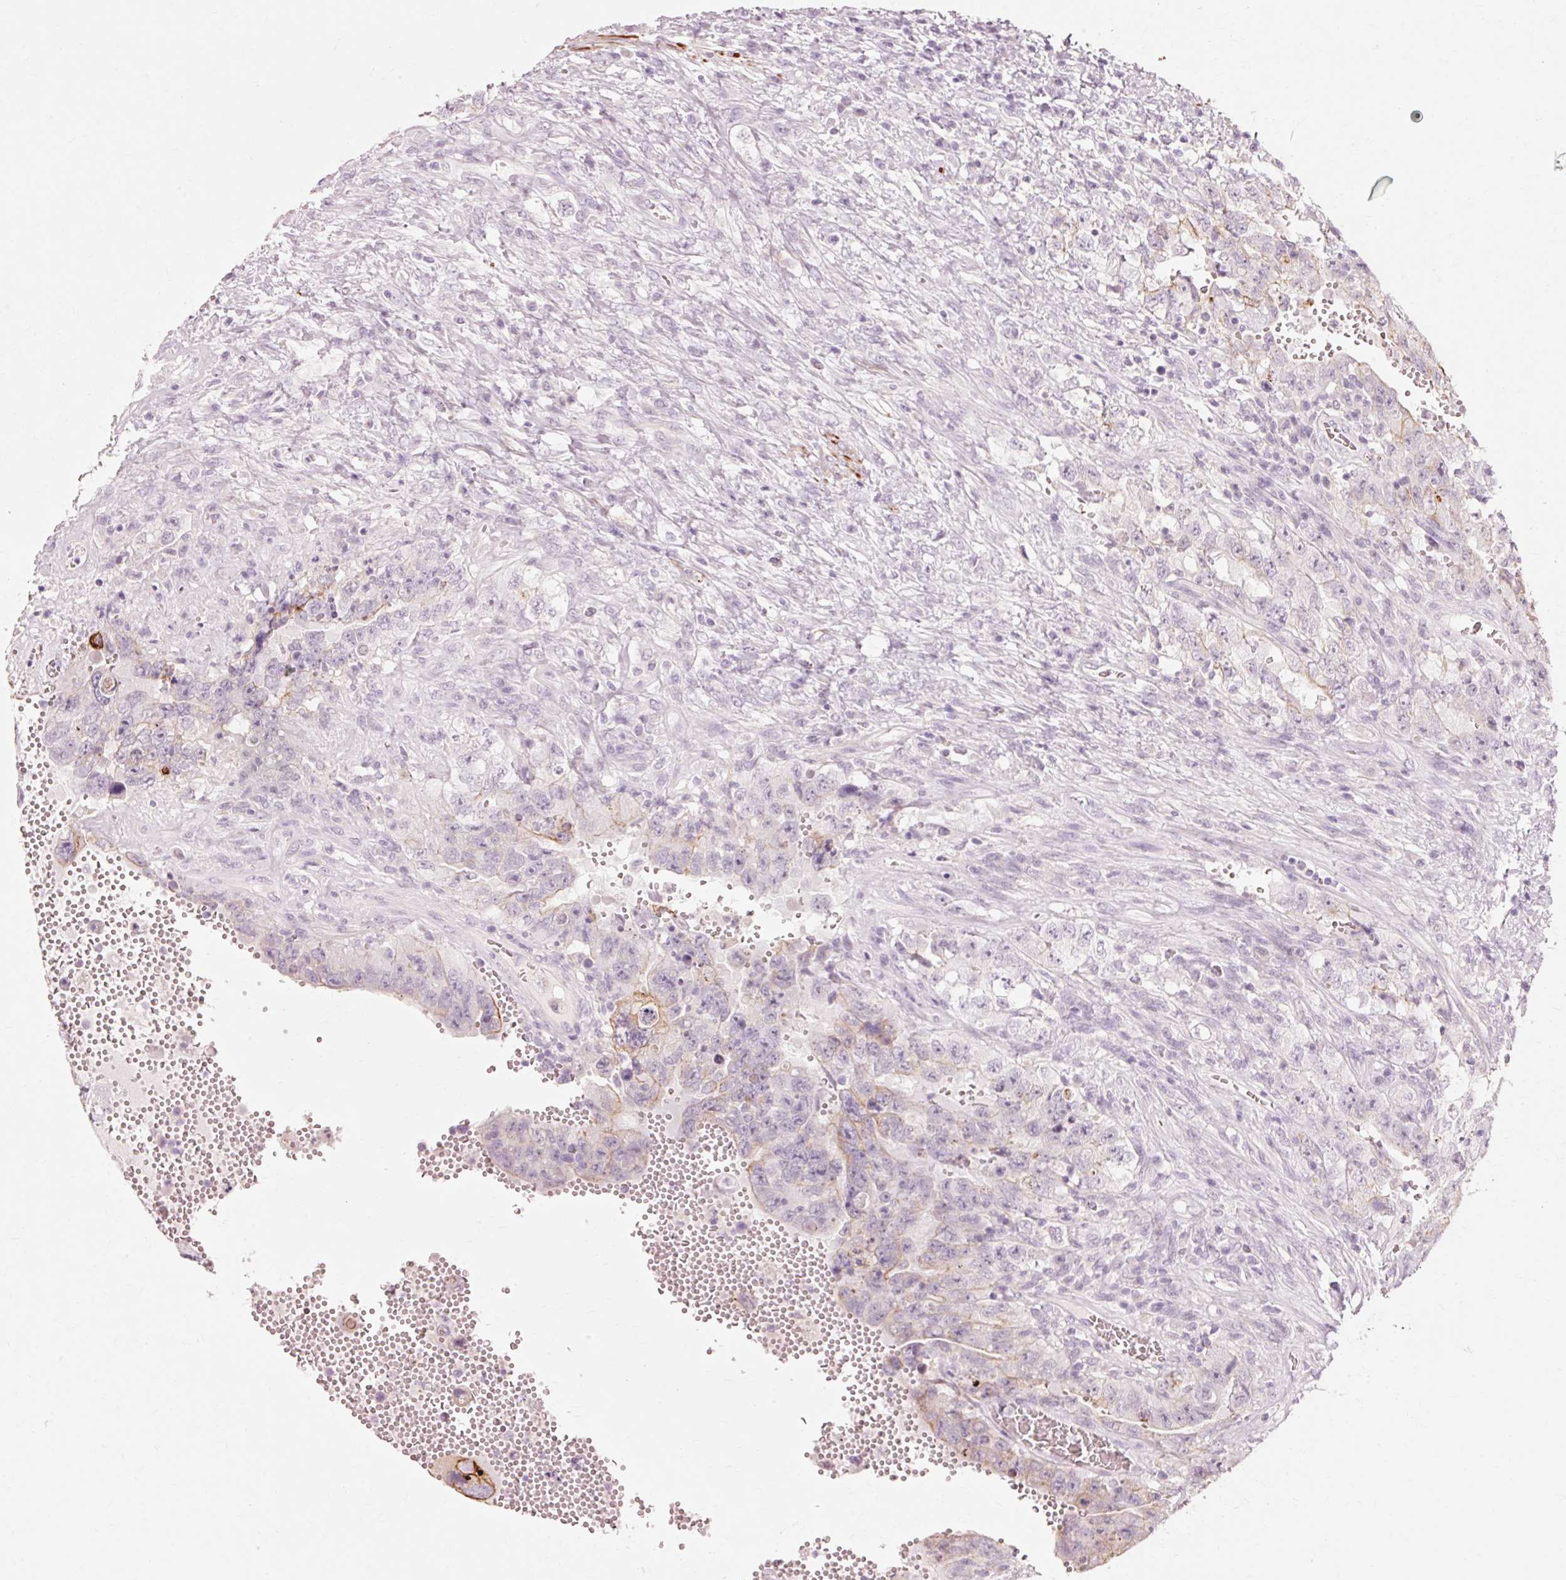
{"staining": {"intensity": "negative", "quantity": "none", "location": "none"}, "tissue": "testis cancer", "cell_type": "Tumor cells", "image_type": "cancer", "snomed": [{"axis": "morphology", "description": "Carcinoma, Embryonal, NOS"}, {"axis": "topography", "description": "Testis"}], "caption": "Immunohistochemistry micrograph of testis embryonal carcinoma stained for a protein (brown), which exhibits no expression in tumor cells.", "gene": "TRIM73", "patient": {"sex": "male", "age": 26}}